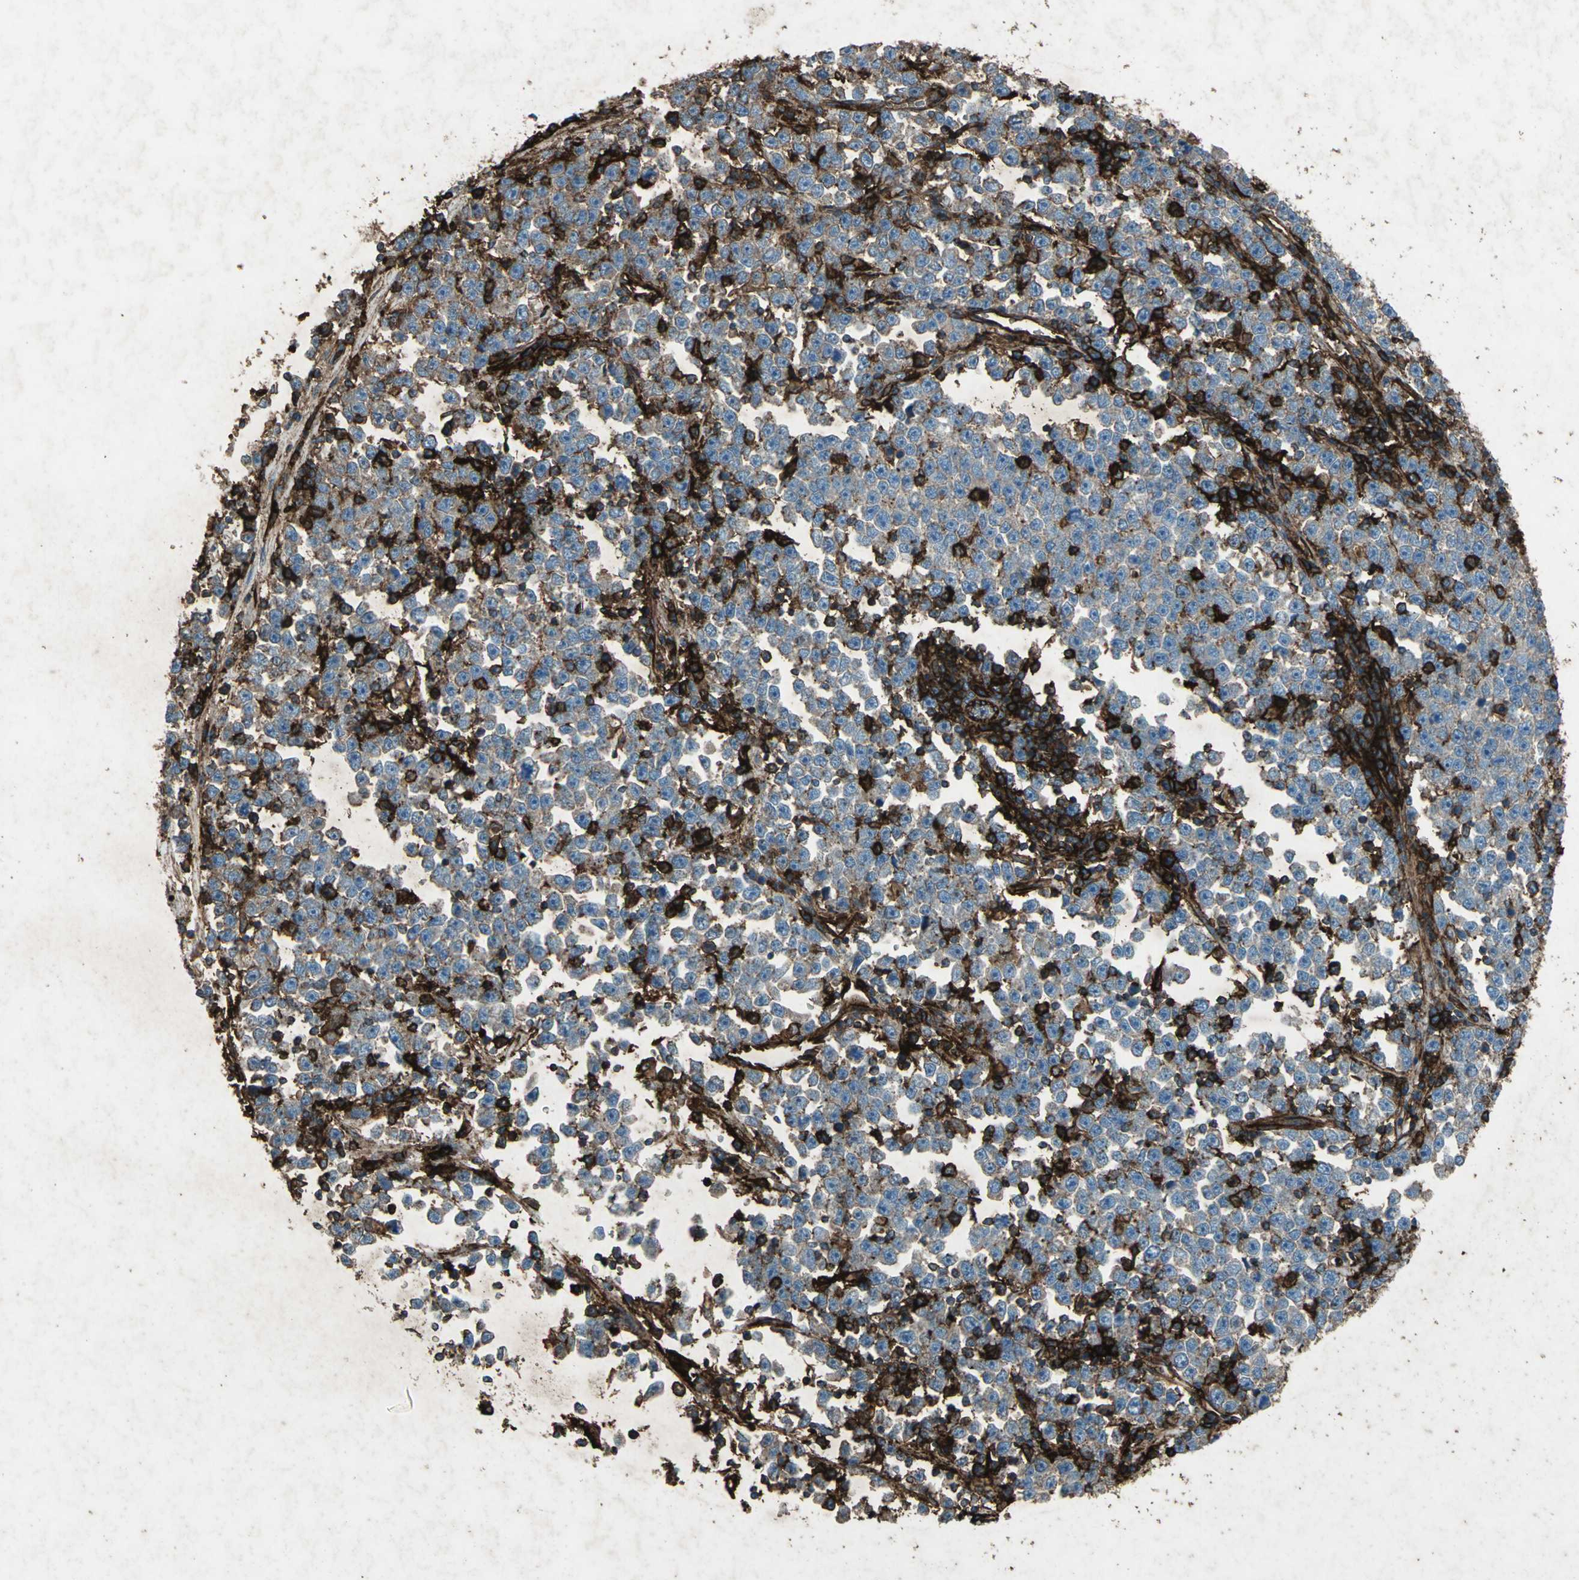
{"staining": {"intensity": "weak", "quantity": "25%-75%", "location": "cytoplasmic/membranous"}, "tissue": "testis cancer", "cell_type": "Tumor cells", "image_type": "cancer", "snomed": [{"axis": "morphology", "description": "Seminoma, NOS"}, {"axis": "topography", "description": "Testis"}], "caption": "Testis seminoma stained for a protein demonstrates weak cytoplasmic/membranous positivity in tumor cells. Immunohistochemistry stains the protein in brown and the nuclei are stained blue.", "gene": "CCR6", "patient": {"sex": "male", "age": 43}}